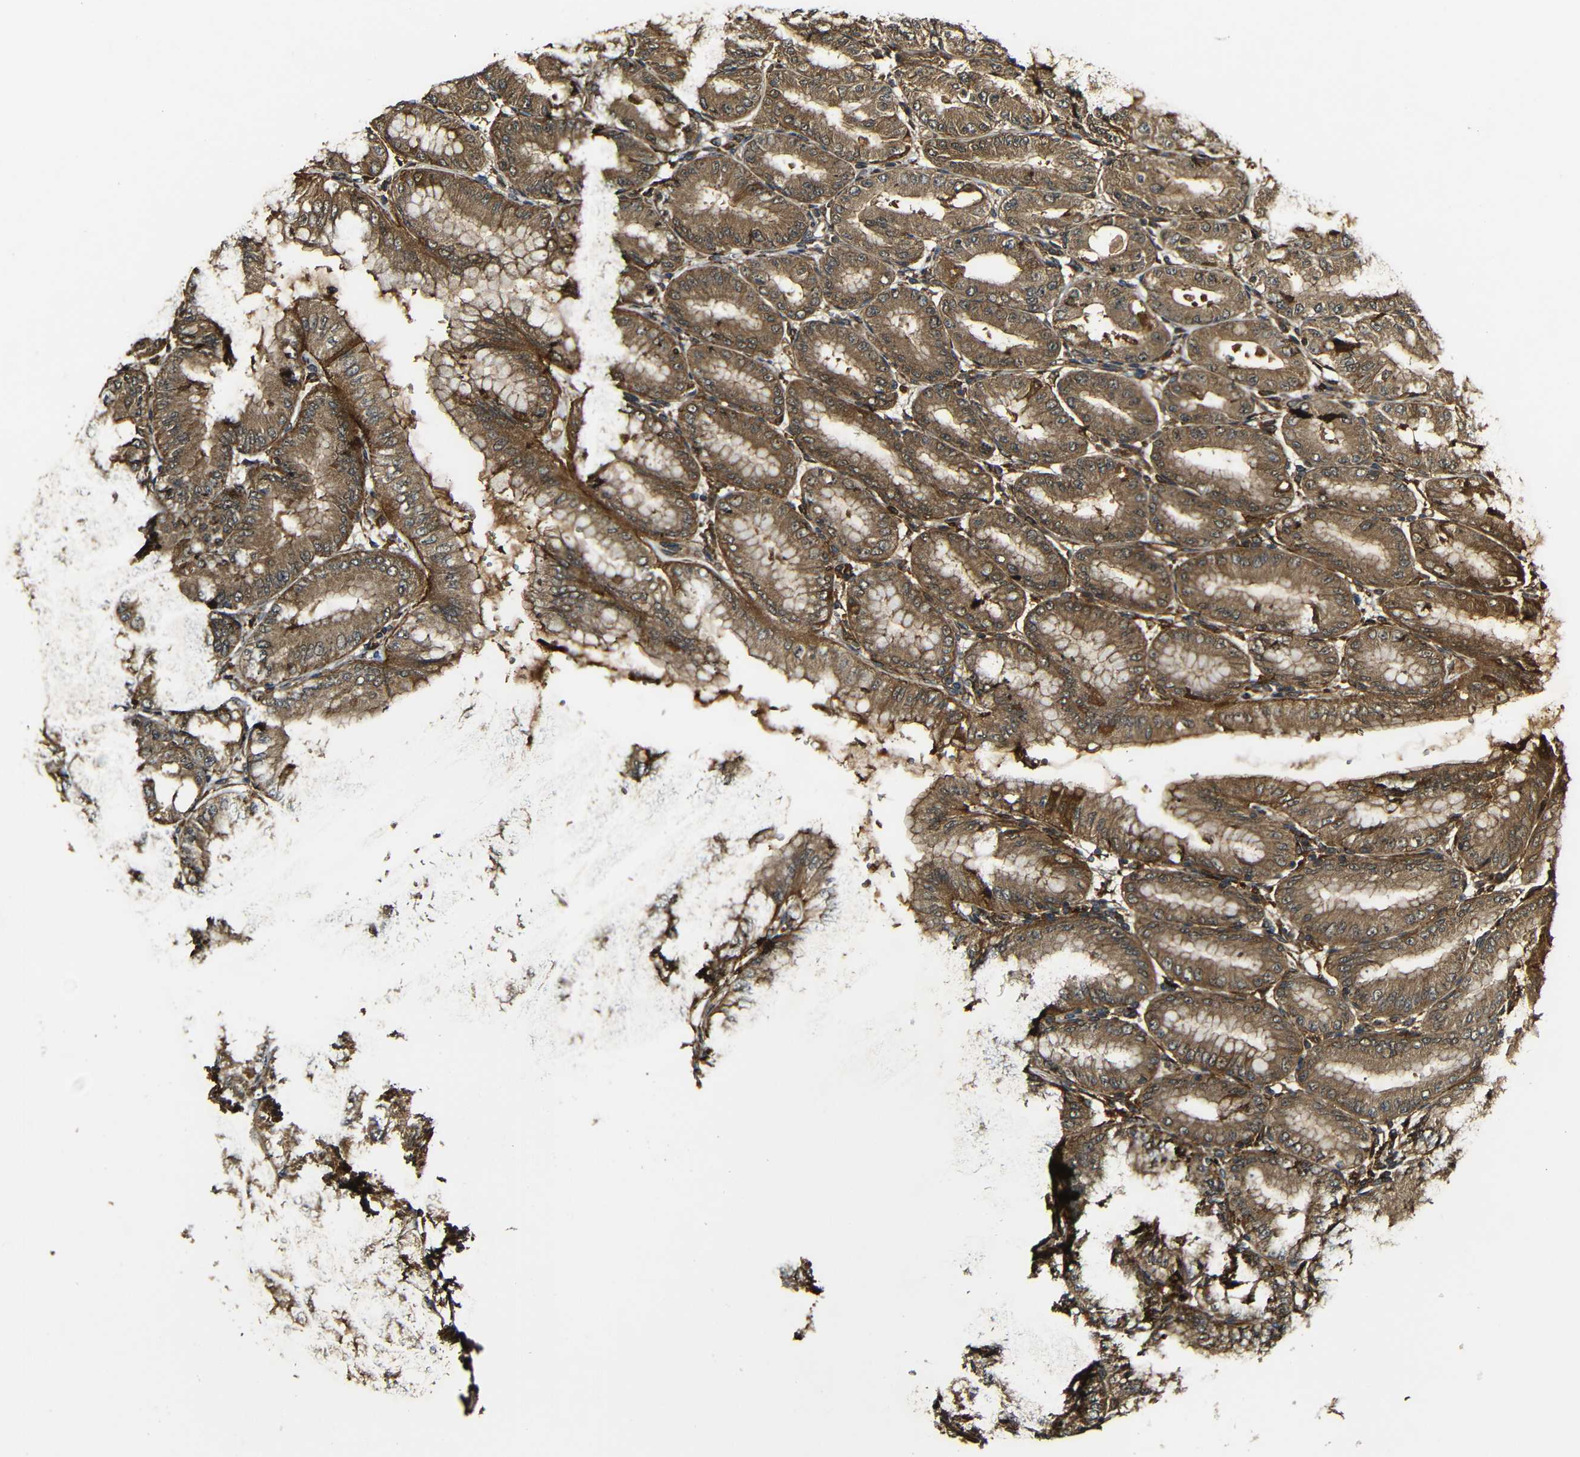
{"staining": {"intensity": "strong", "quantity": ">75%", "location": "cytoplasmic/membranous"}, "tissue": "stomach", "cell_type": "Glandular cells", "image_type": "normal", "snomed": [{"axis": "morphology", "description": "Normal tissue, NOS"}, {"axis": "topography", "description": "Stomach, lower"}], "caption": "Glandular cells demonstrate strong cytoplasmic/membranous positivity in approximately >75% of cells in unremarkable stomach.", "gene": "CASP8", "patient": {"sex": "male", "age": 71}}